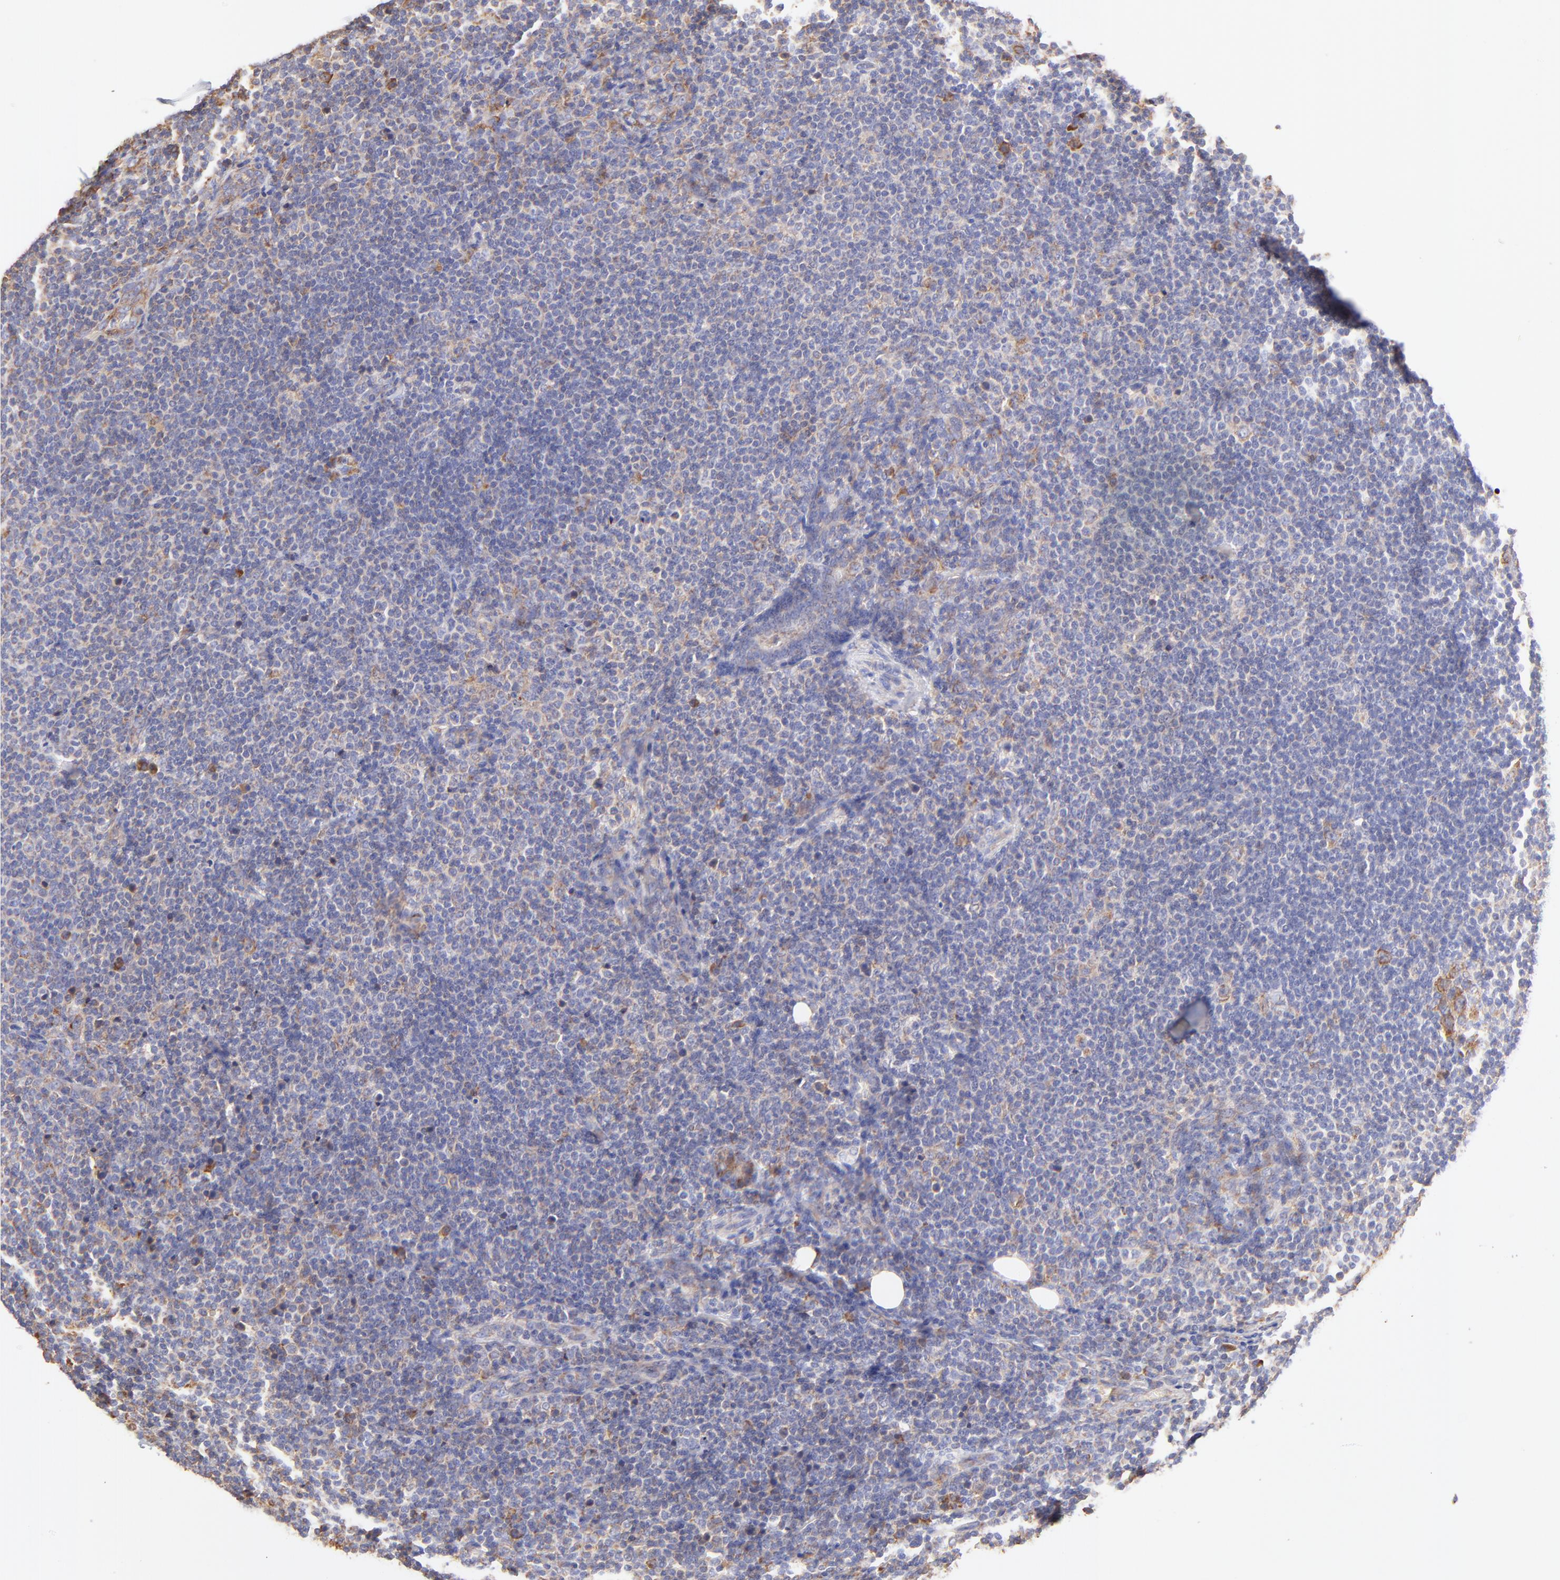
{"staining": {"intensity": "moderate", "quantity": ">75%", "location": "cytoplasmic/membranous"}, "tissue": "lymph node", "cell_type": "Germinal center cells", "image_type": "normal", "snomed": [{"axis": "morphology", "description": "Normal tissue, NOS"}, {"axis": "morphology", "description": "Uncertain malignant potential"}, {"axis": "topography", "description": "Lymph node"}, {"axis": "topography", "description": "Salivary gland, NOS"}], "caption": "A brown stain labels moderate cytoplasmic/membranous positivity of a protein in germinal center cells of unremarkable lymph node. (Stains: DAB in brown, nuclei in blue, Microscopy: brightfield microscopy at high magnification).", "gene": "RPL30", "patient": {"sex": "female", "age": 51}}